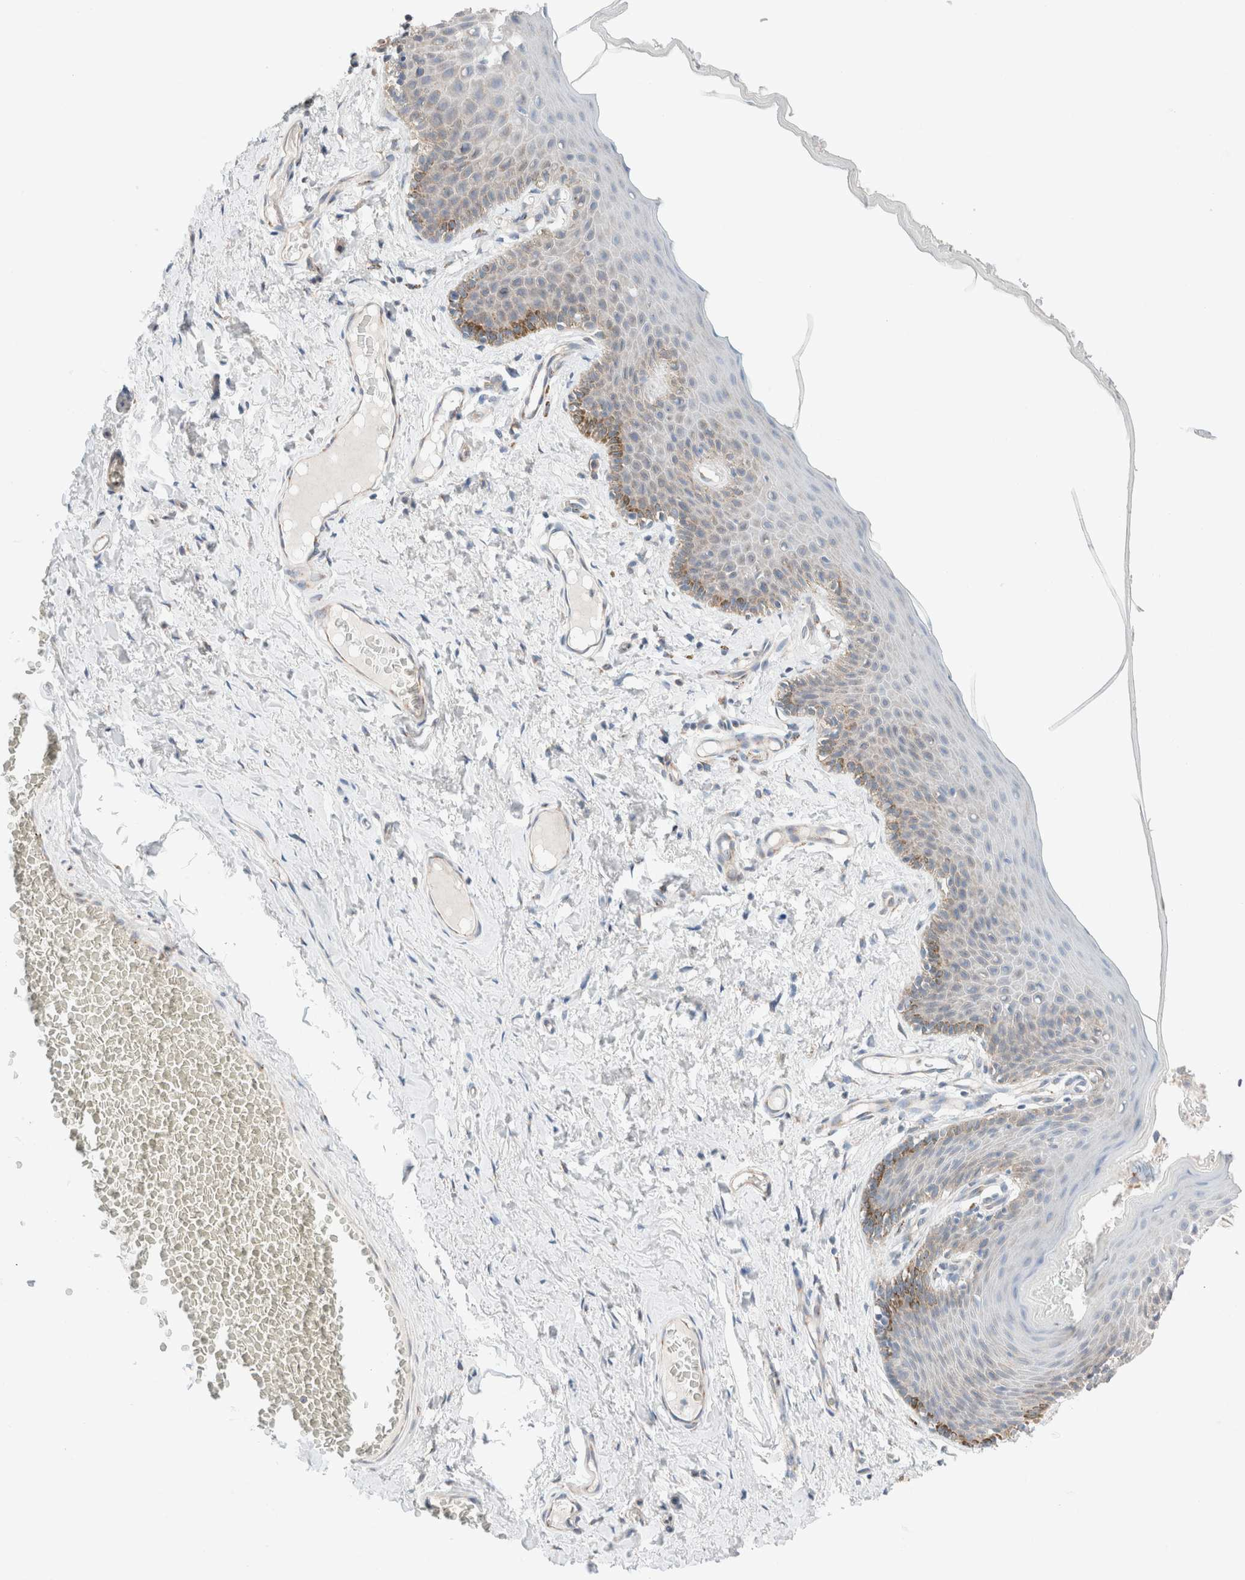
{"staining": {"intensity": "moderate", "quantity": "25%-75%", "location": "cytoplasmic/membranous"}, "tissue": "skin", "cell_type": "Epidermal cells", "image_type": "normal", "snomed": [{"axis": "morphology", "description": "Normal tissue, NOS"}, {"axis": "topography", "description": "Vulva"}], "caption": "The histopathology image exhibits immunohistochemical staining of unremarkable skin. There is moderate cytoplasmic/membranous positivity is seen in approximately 25%-75% of epidermal cells.", "gene": "CASC3", "patient": {"sex": "female", "age": 66}}